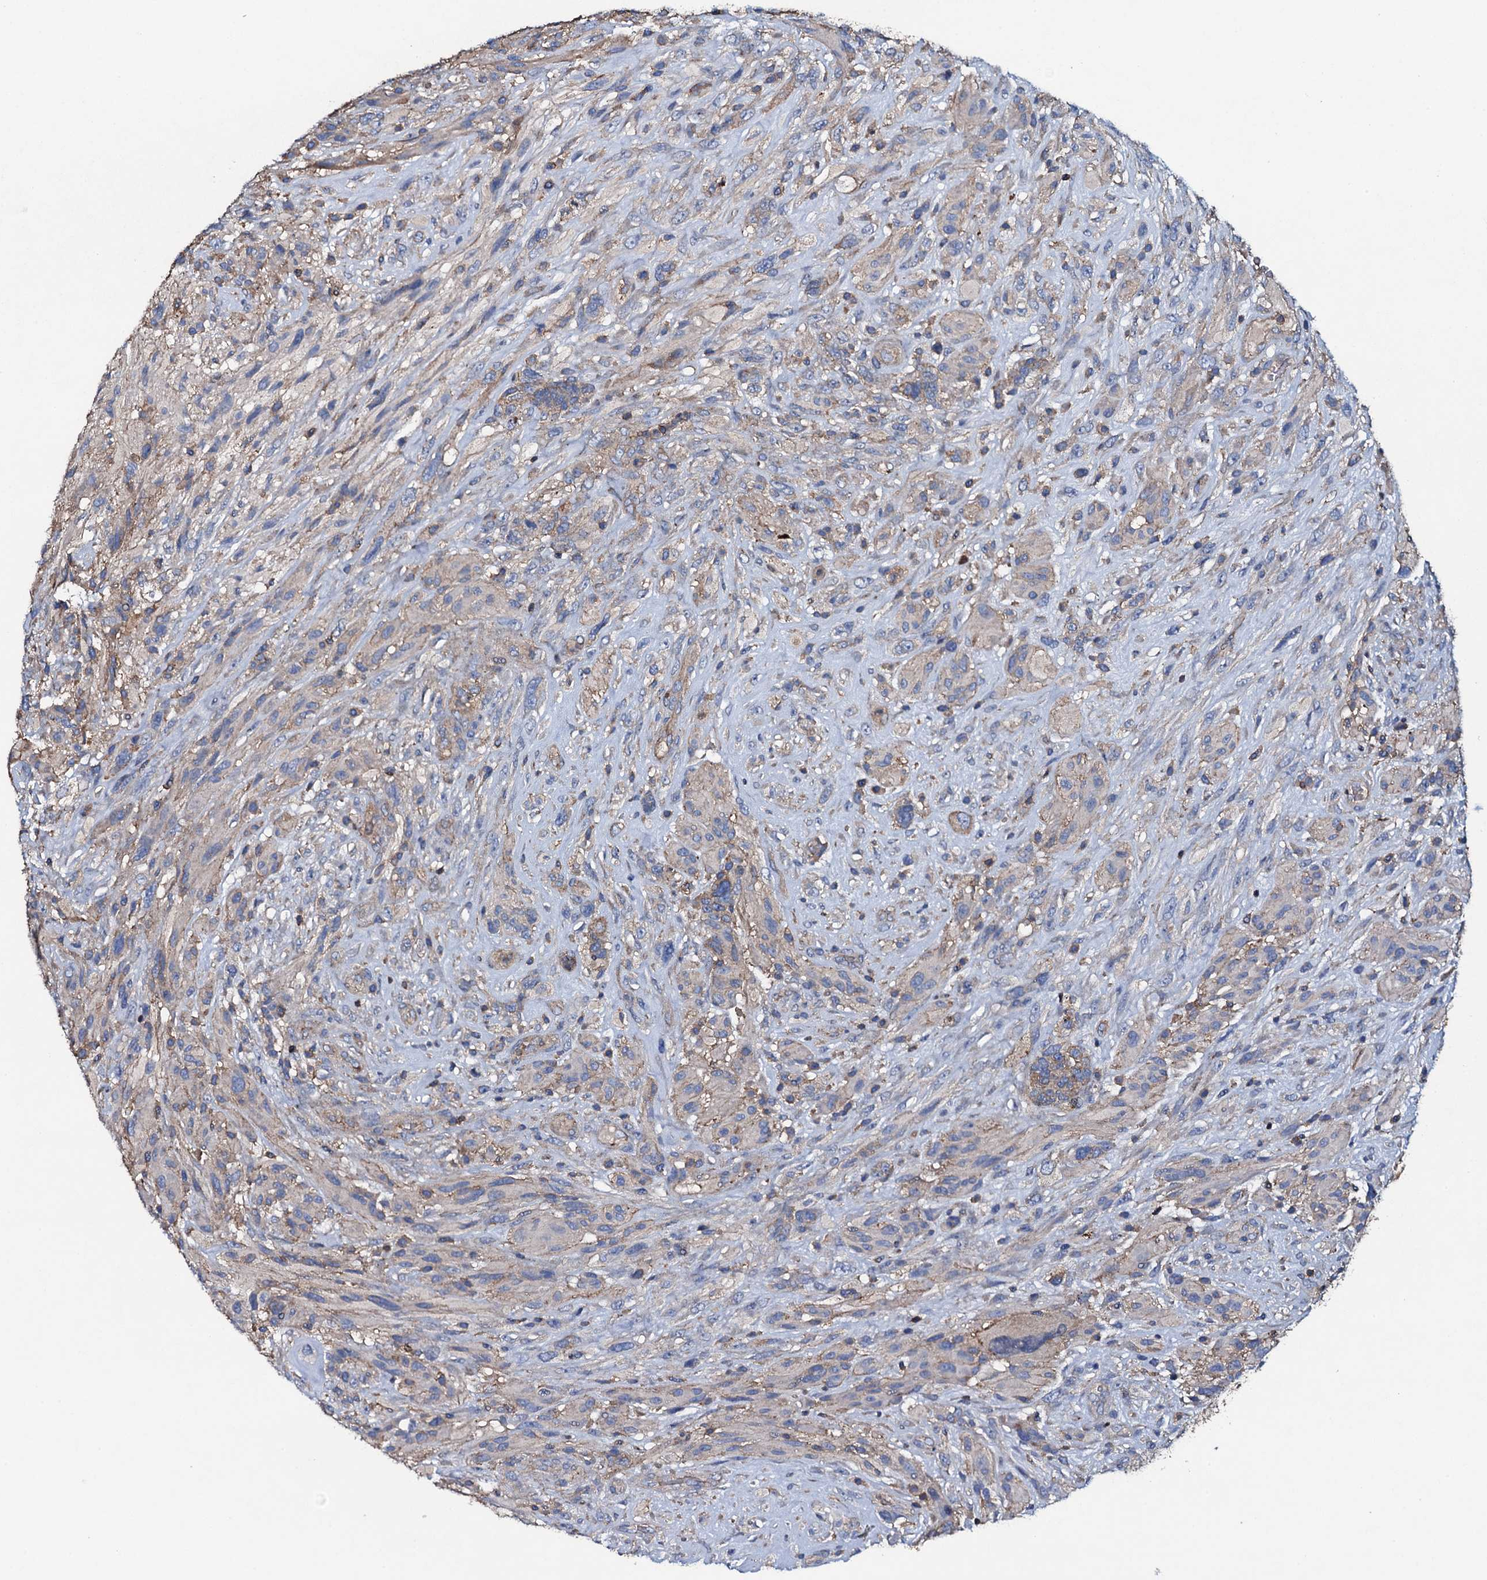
{"staining": {"intensity": "negative", "quantity": "none", "location": "none"}, "tissue": "glioma", "cell_type": "Tumor cells", "image_type": "cancer", "snomed": [{"axis": "morphology", "description": "Glioma, malignant, High grade"}, {"axis": "topography", "description": "Brain"}], "caption": "High magnification brightfield microscopy of malignant glioma (high-grade) stained with DAB (brown) and counterstained with hematoxylin (blue): tumor cells show no significant staining.", "gene": "MS4A4E", "patient": {"sex": "male", "age": 61}}